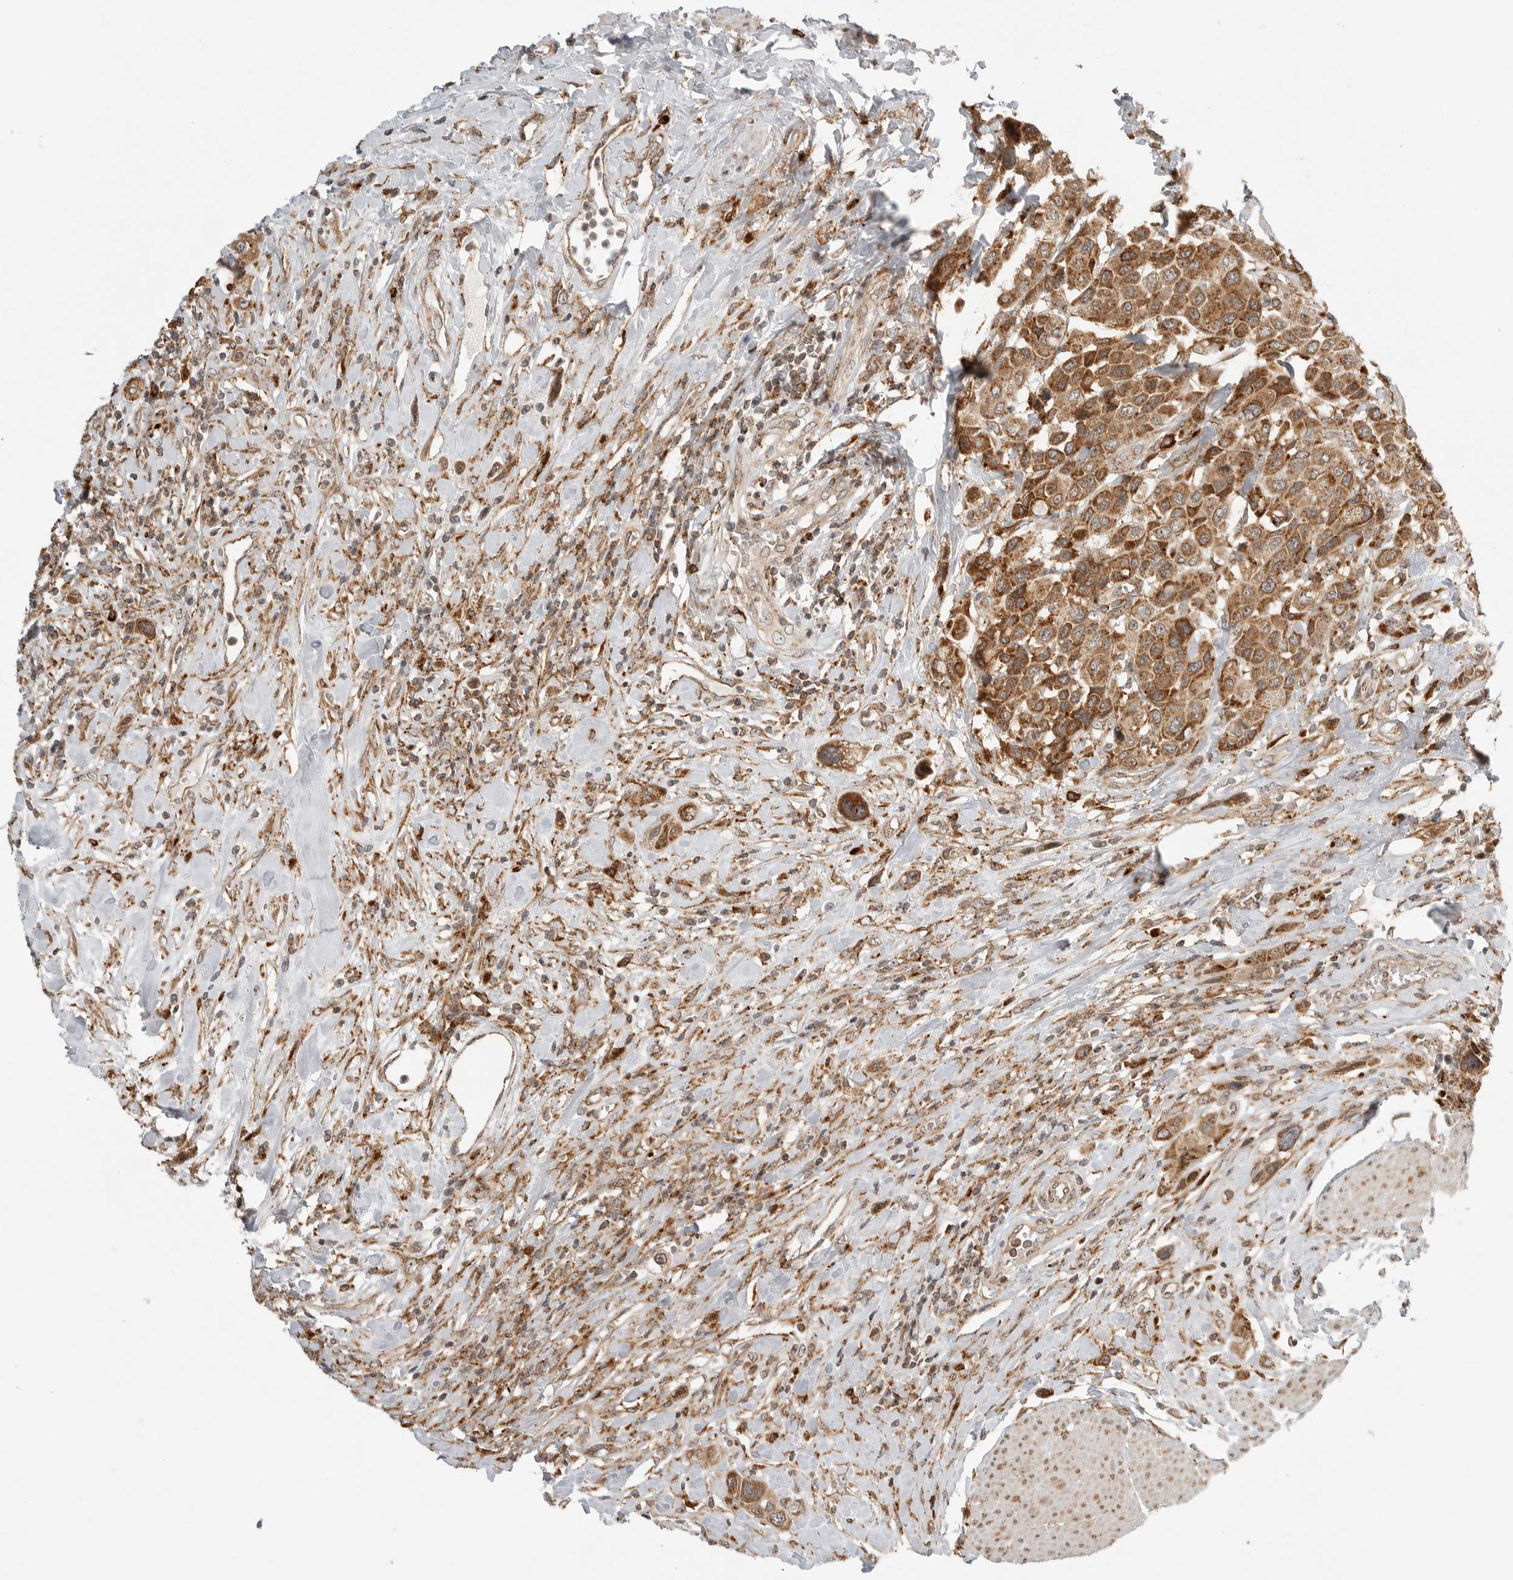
{"staining": {"intensity": "moderate", "quantity": ">75%", "location": "cytoplasmic/membranous"}, "tissue": "urothelial cancer", "cell_type": "Tumor cells", "image_type": "cancer", "snomed": [{"axis": "morphology", "description": "Urothelial carcinoma, High grade"}, {"axis": "topography", "description": "Urinary bladder"}], "caption": "High-grade urothelial carcinoma stained with DAB IHC shows medium levels of moderate cytoplasmic/membranous positivity in about >75% of tumor cells. Using DAB (brown) and hematoxylin (blue) stains, captured at high magnification using brightfield microscopy.", "gene": "IDUA", "patient": {"sex": "male", "age": 50}}